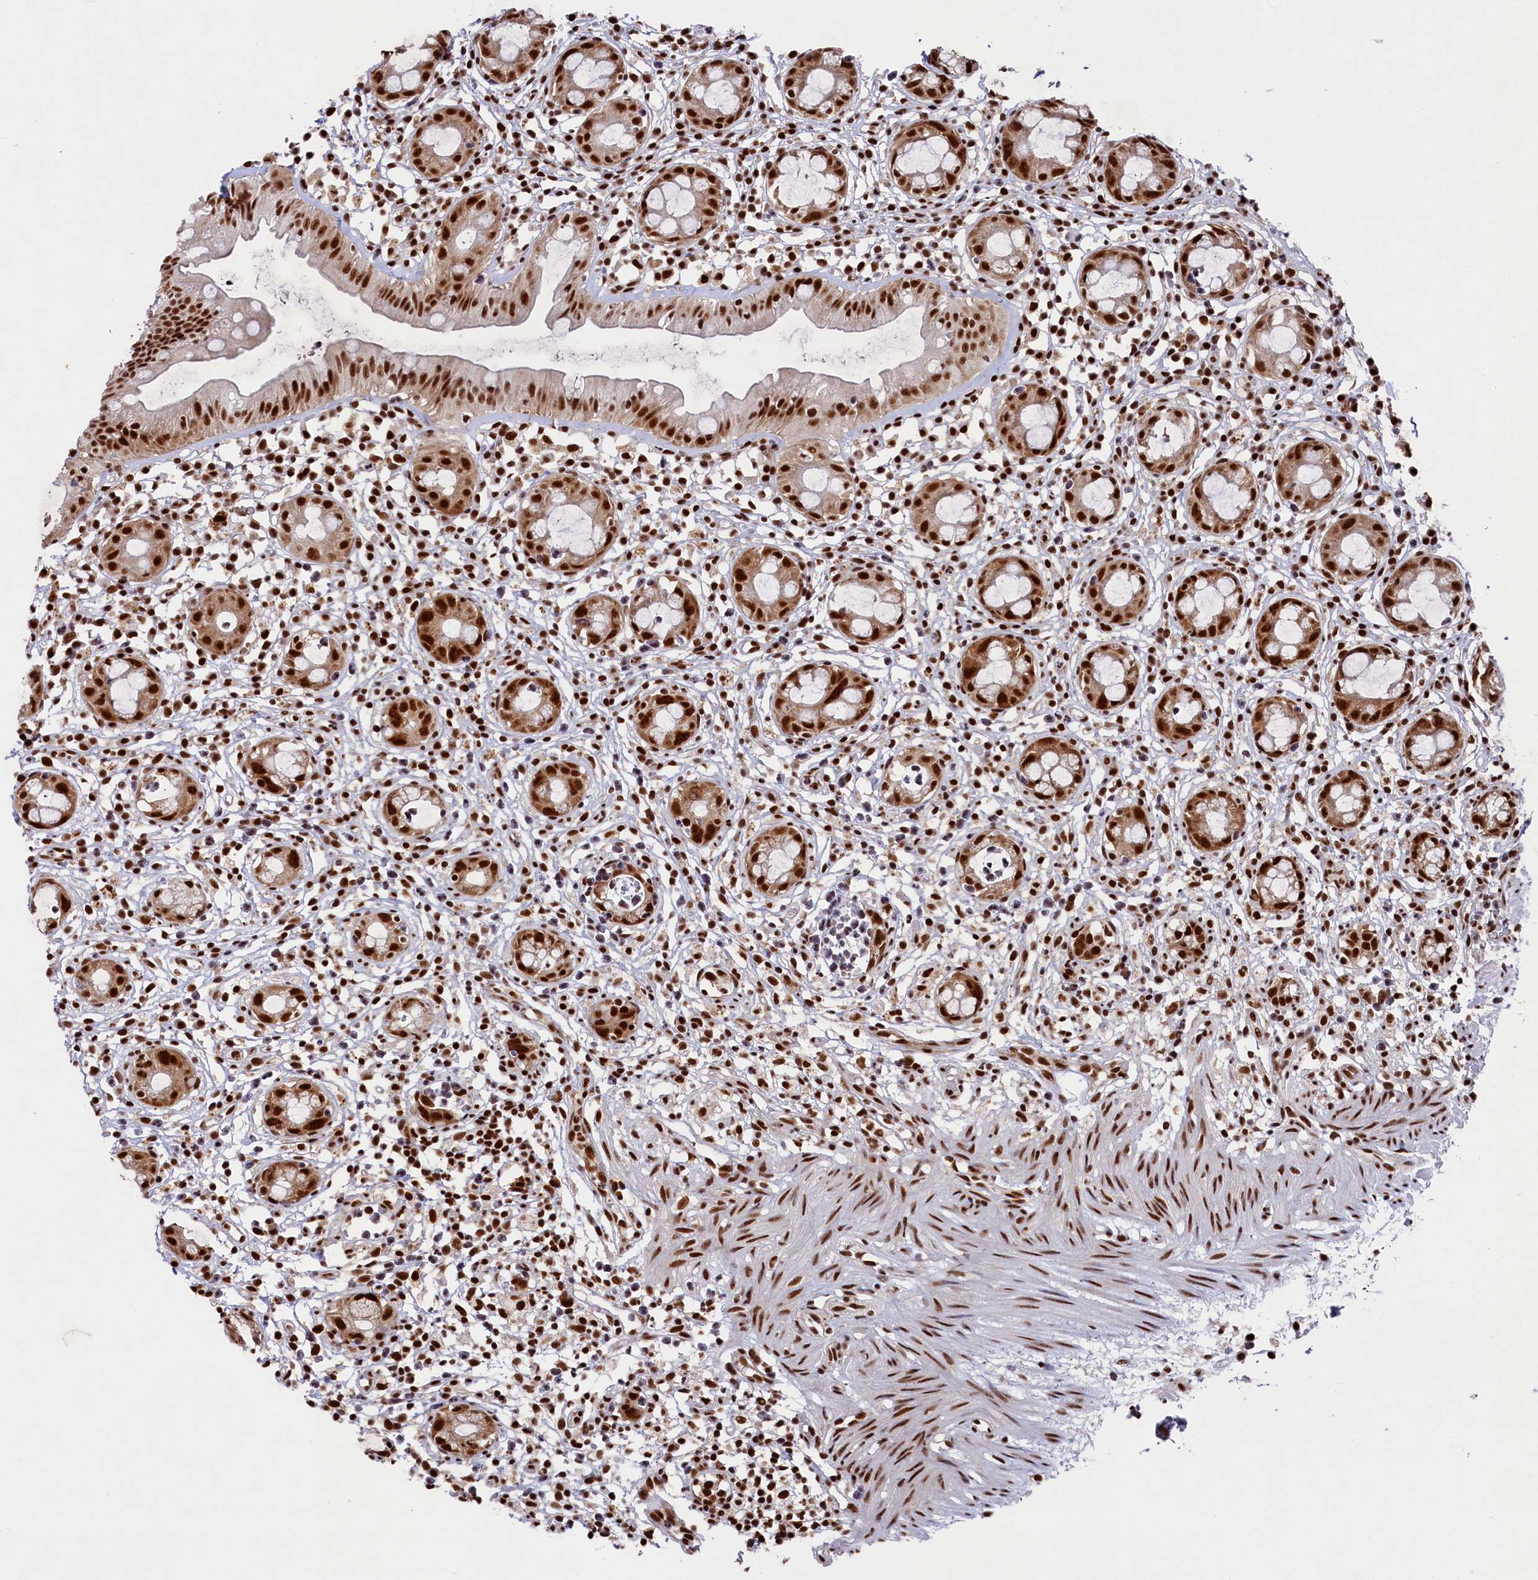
{"staining": {"intensity": "strong", "quantity": ">75%", "location": "nuclear"}, "tissue": "rectum", "cell_type": "Glandular cells", "image_type": "normal", "snomed": [{"axis": "morphology", "description": "Normal tissue, NOS"}, {"axis": "topography", "description": "Rectum"}], "caption": "The photomicrograph demonstrates immunohistochemical staining of benign rectum. There is strong nuclear expression is identified in about >75% of glandular cells.", "gene": "PRPF31", "patient": {"sex": "female", "age": 57}}